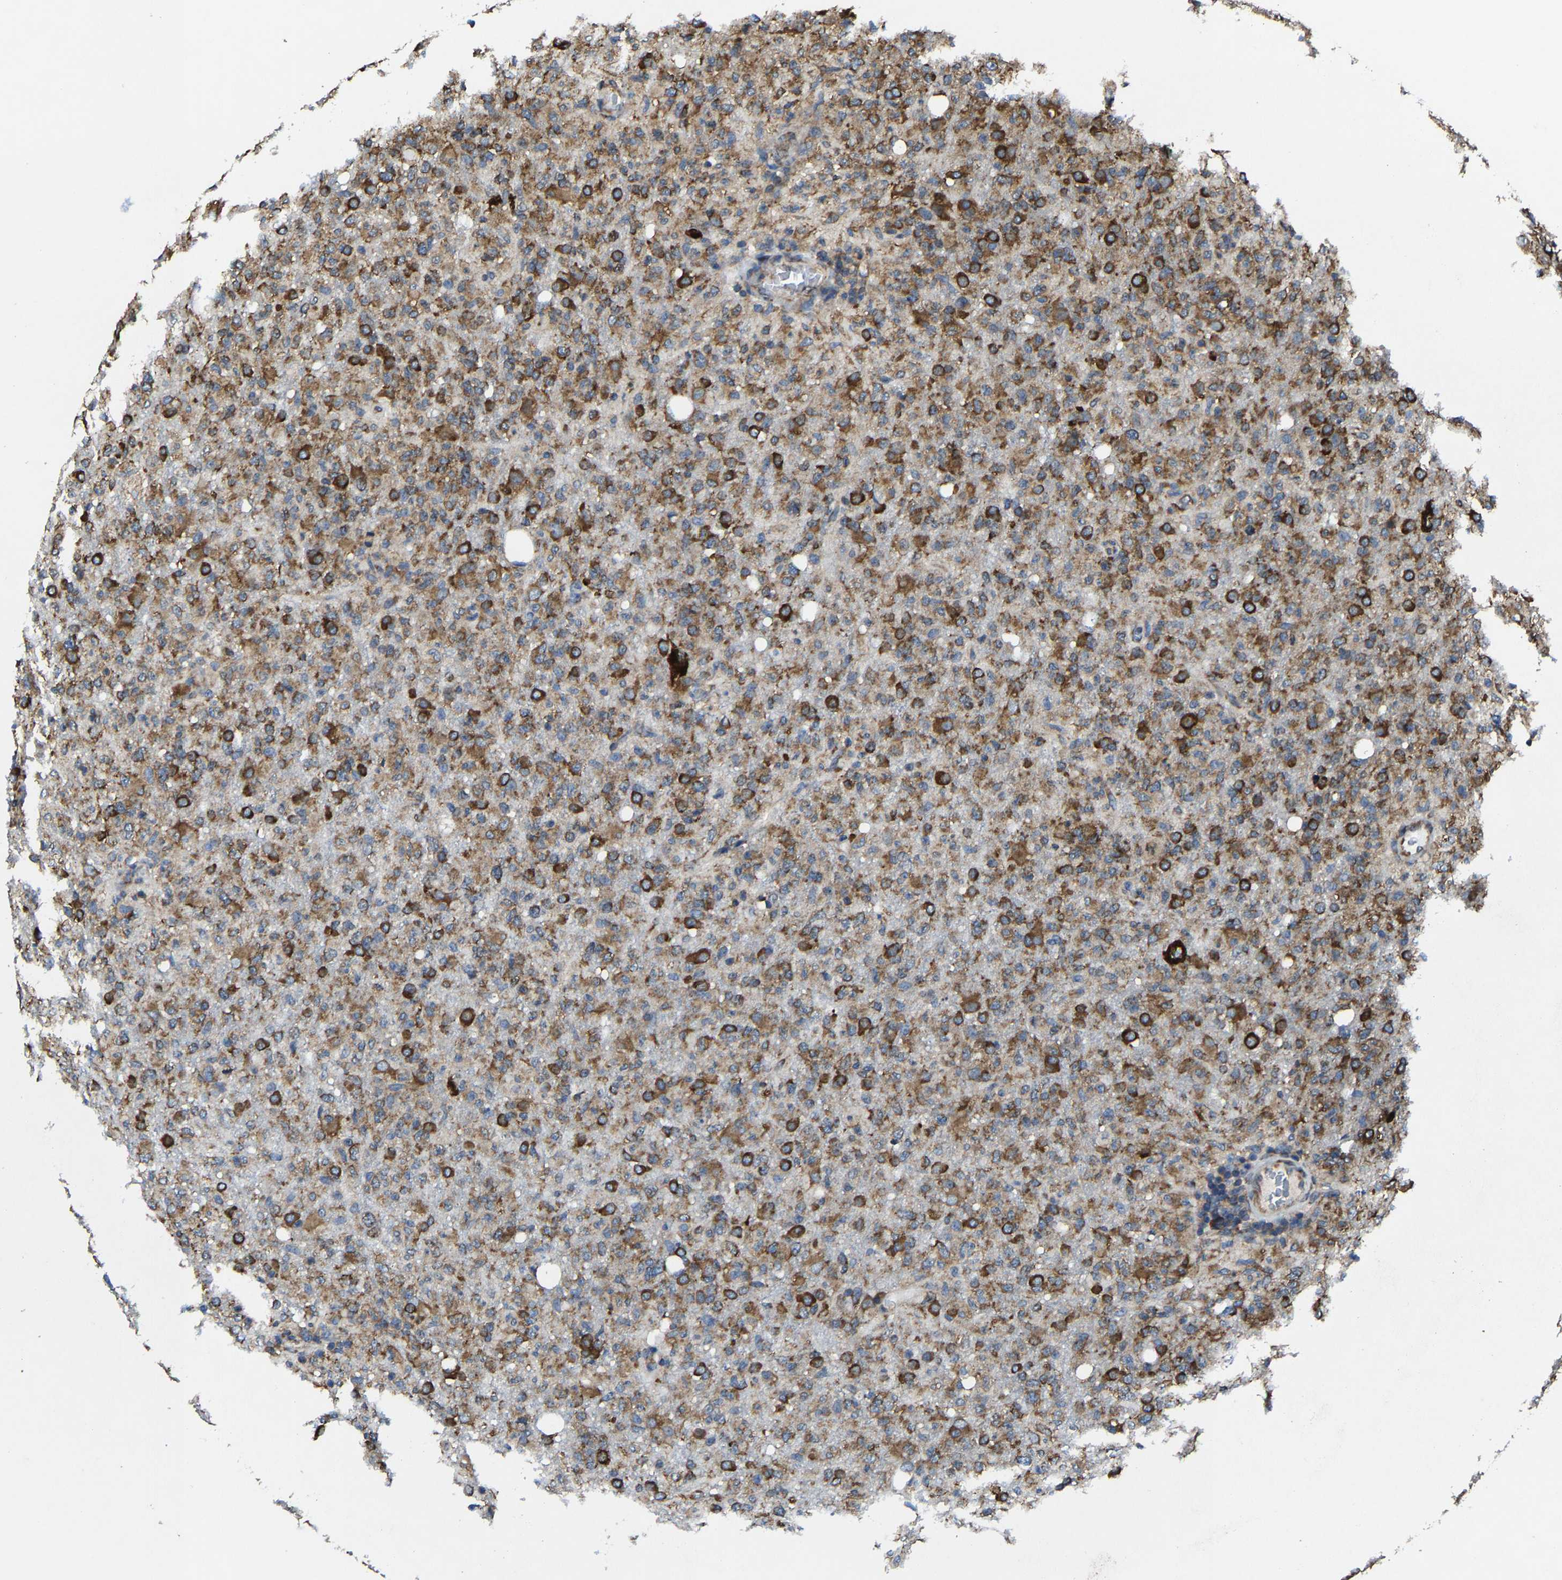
{"staining": {"intensity": "strong", "quantity": ">75%", "location": "cytoplasmic/membranous"}, "tissue": "glioma", "cell_type": "Tumor cells", "image_type": "cancer", "snomed": [{"axis": "morphology", "description": "Glioma, malignant, High grade"}, {"axis": "topography", "description": "Brain"}], "caption": "Strong cytoplasmic/membranous protein staining is identified in about >75% of tumor cells in glioma. (IHC, brightfield microscopy, high magnification).", "gene": "G3BP2", "patient": {"sex": "female", "age": 57}}